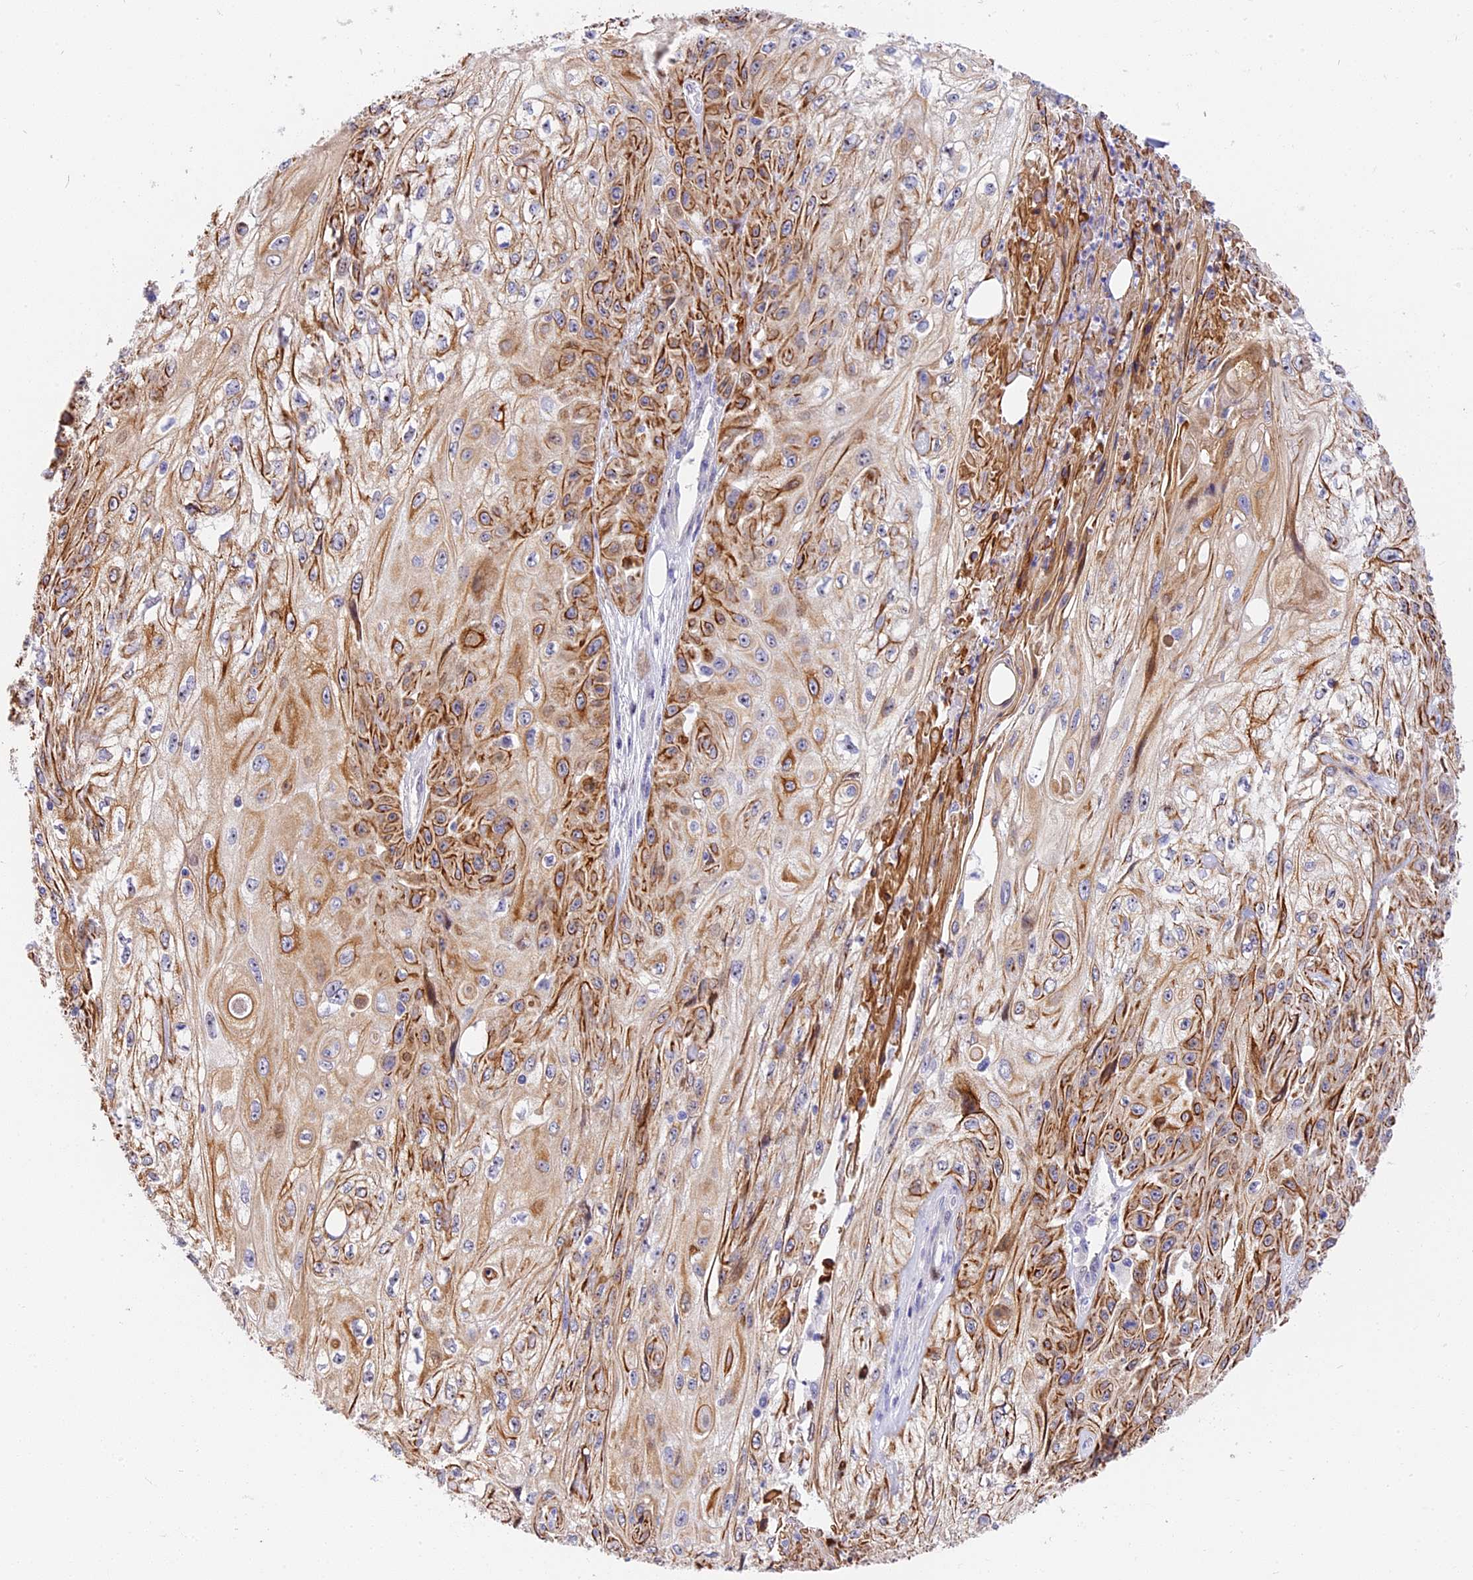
{"staining": {"intensity": "moderate", "quantity": ">75%", "location": "cytoplasmic/membranous"}, "tissue": "skin cancer", "cell_type": "Tumor cells", "image_type": "cancer", "snomed": [{"axis": "morphology", "description": "Squamous cell carcinoma, NOS"}, {"axis": "morphology", "description": "Squamous cell carcinoma, metastatic, NOS"}, {"axis": "topography", "description": "Skin"}, {"axis": "topography", "description": "Lymph node"}], "caption": "IHC staining of skin squamous cell carcinoma, which demonstrates medium levels of moderate cytoplasmic/membranous expression in about >75% of tumor cells indicating moderate cytoplasmic/membranous protein staining. The staining was performed using DAB (3,3'-diaminobenzidine) (brown) for protein detection and nuclei were counterstained in hematoxylin (blue).", "gene": "MIDN", "patient": {"sex": "male", "age": 75}}